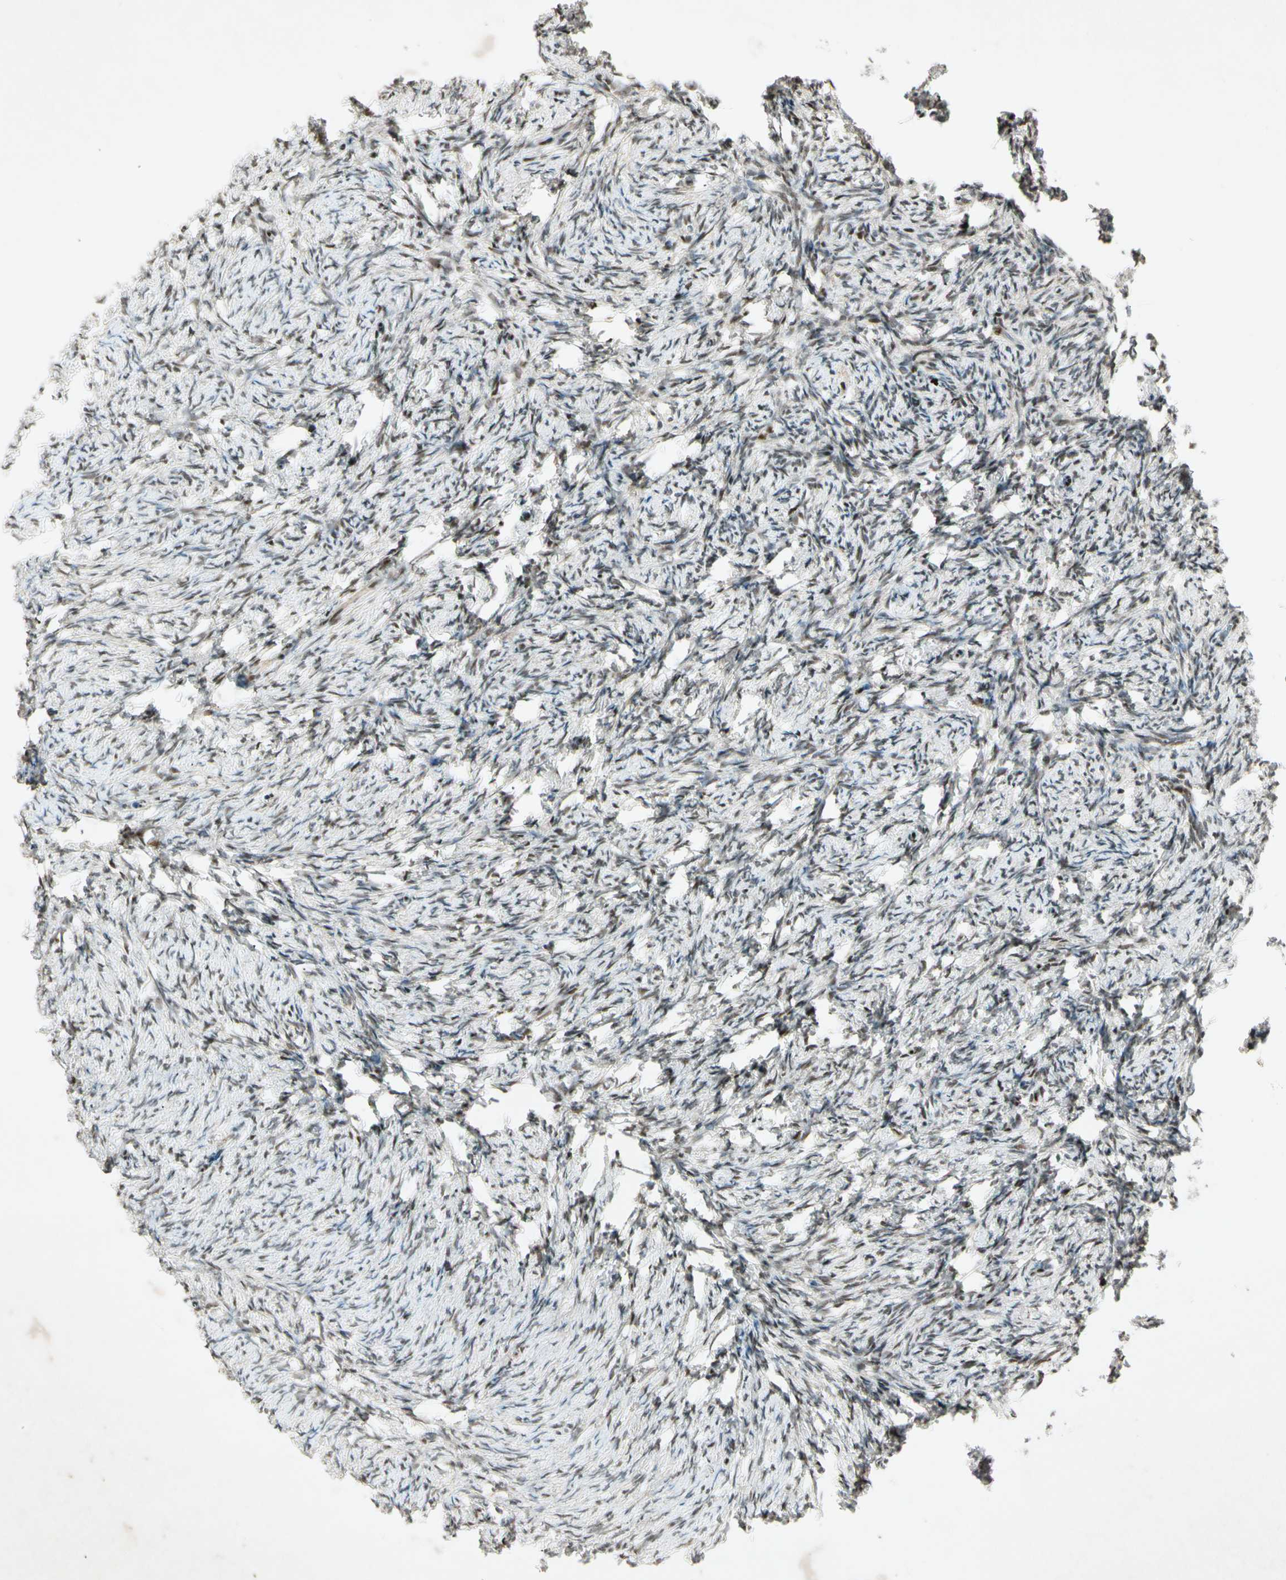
{"staining": {"intensity": "strong", "quantity": ">75%", "location": "nuclear"}, "tissue": "ovary", "cell_type": "Follicle cells", "image_type": "normal", "snomed": [{"axis": "morphology", "description": "Normal tissue, NOS"}, {"axis": "topography", "description": "Ovary"}], "caption": "Strong nuclear expression for a protein is appreciated in approximately >75% of follicle cells of benign ovary using immunohistochemistry (IHC).", "gene": "RNF43", "patient": {"sex": "female", "age": 60}}